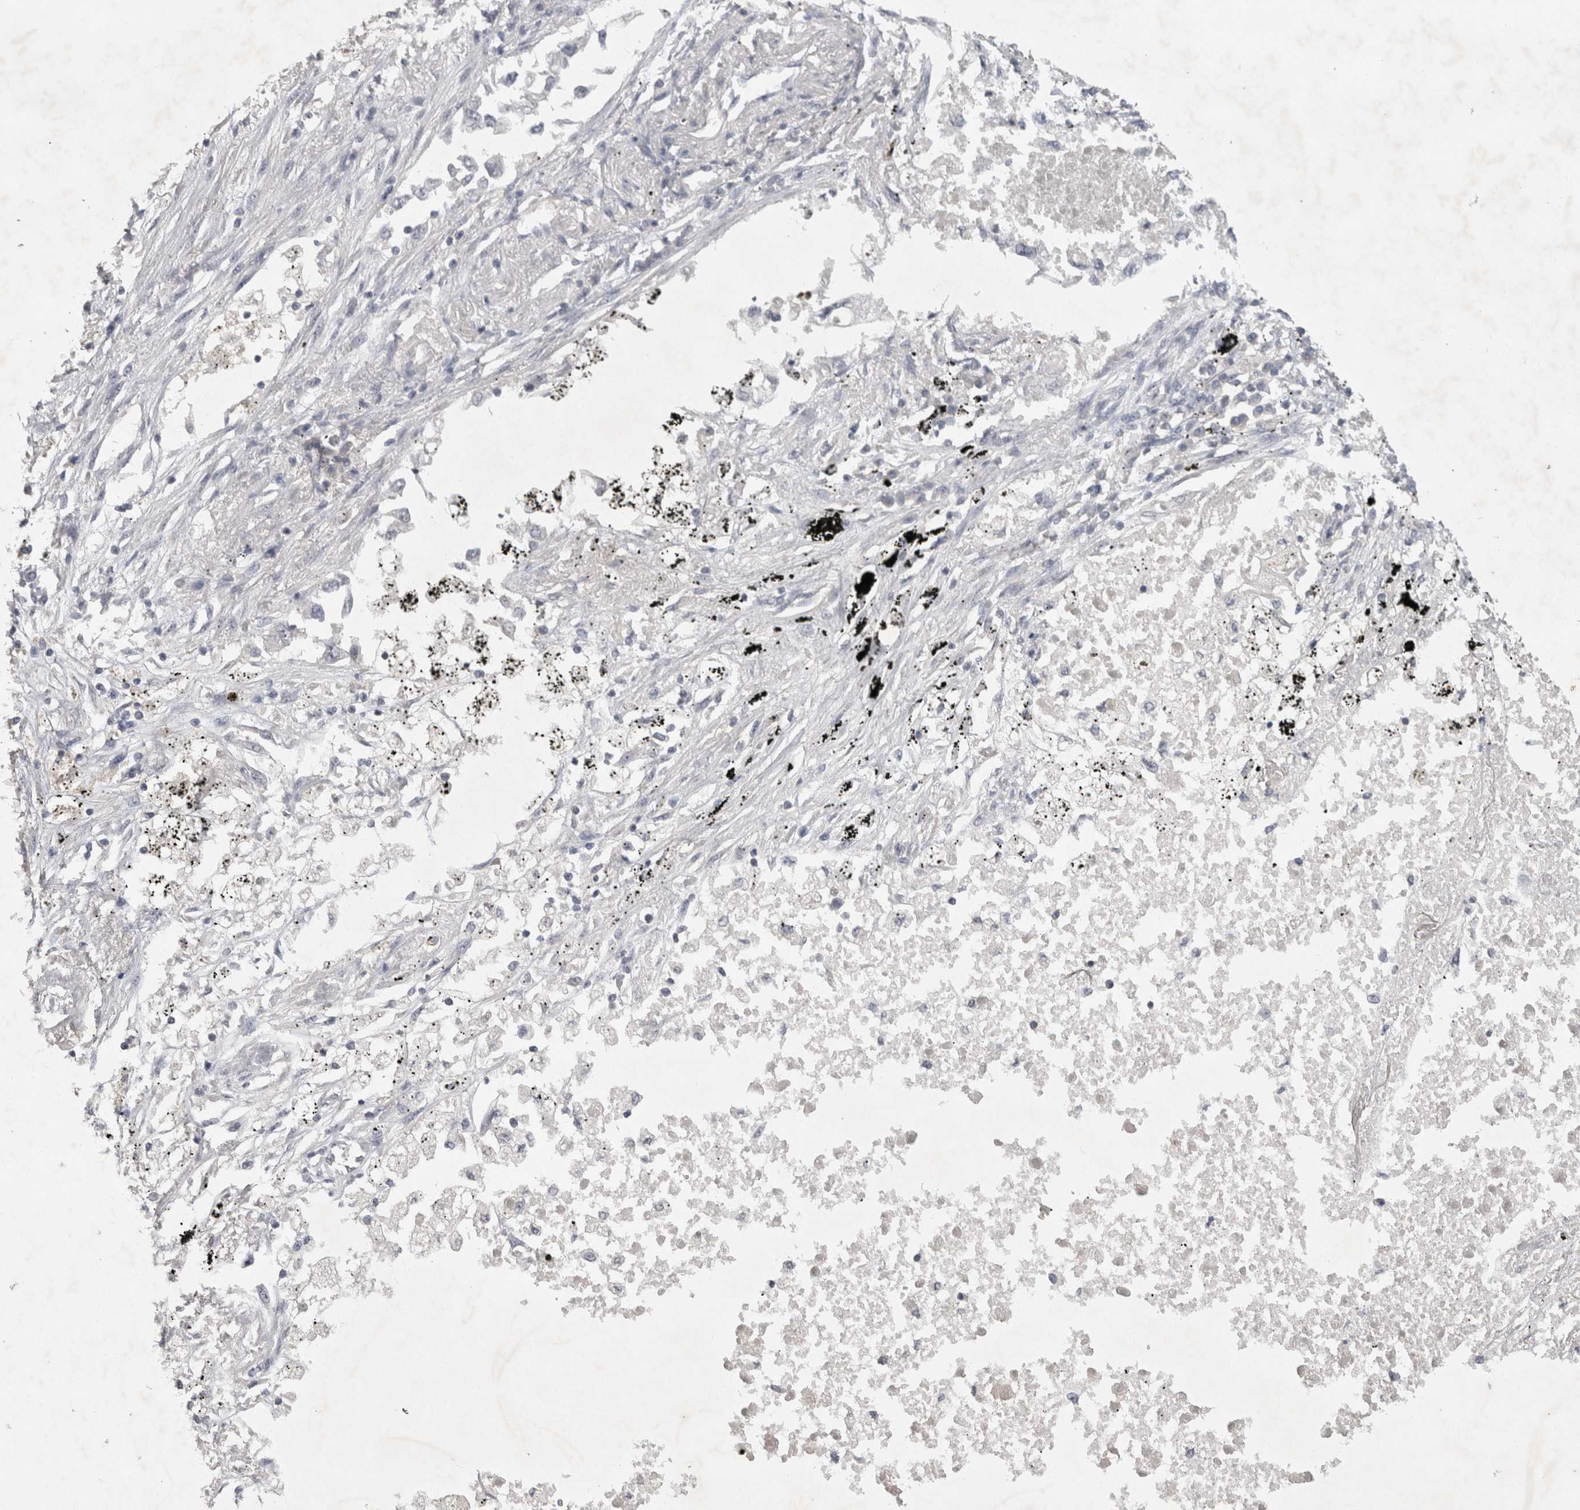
{"staining": {"intensity": "negative", "quantity": "none", "location": "none"}, "tissue": "lung cancer", "cell_type": "Tumor cells", "image_type": "cancer", "snomed": [{"axis": "morphology", "description": "Inflammation, NOS"}, {"axis": "morphology", "description": "Adenocarcinoma, NOS"}, {"axis": "topography", "description": "Lung"}], "caption": "Immunohistochemical staining of human lung cancer (adenocarcinoma) demonstrates no significant positivity in tumor cells.", "gene": "ENPP7", "patient": {"sex": "male", "age": 63}}